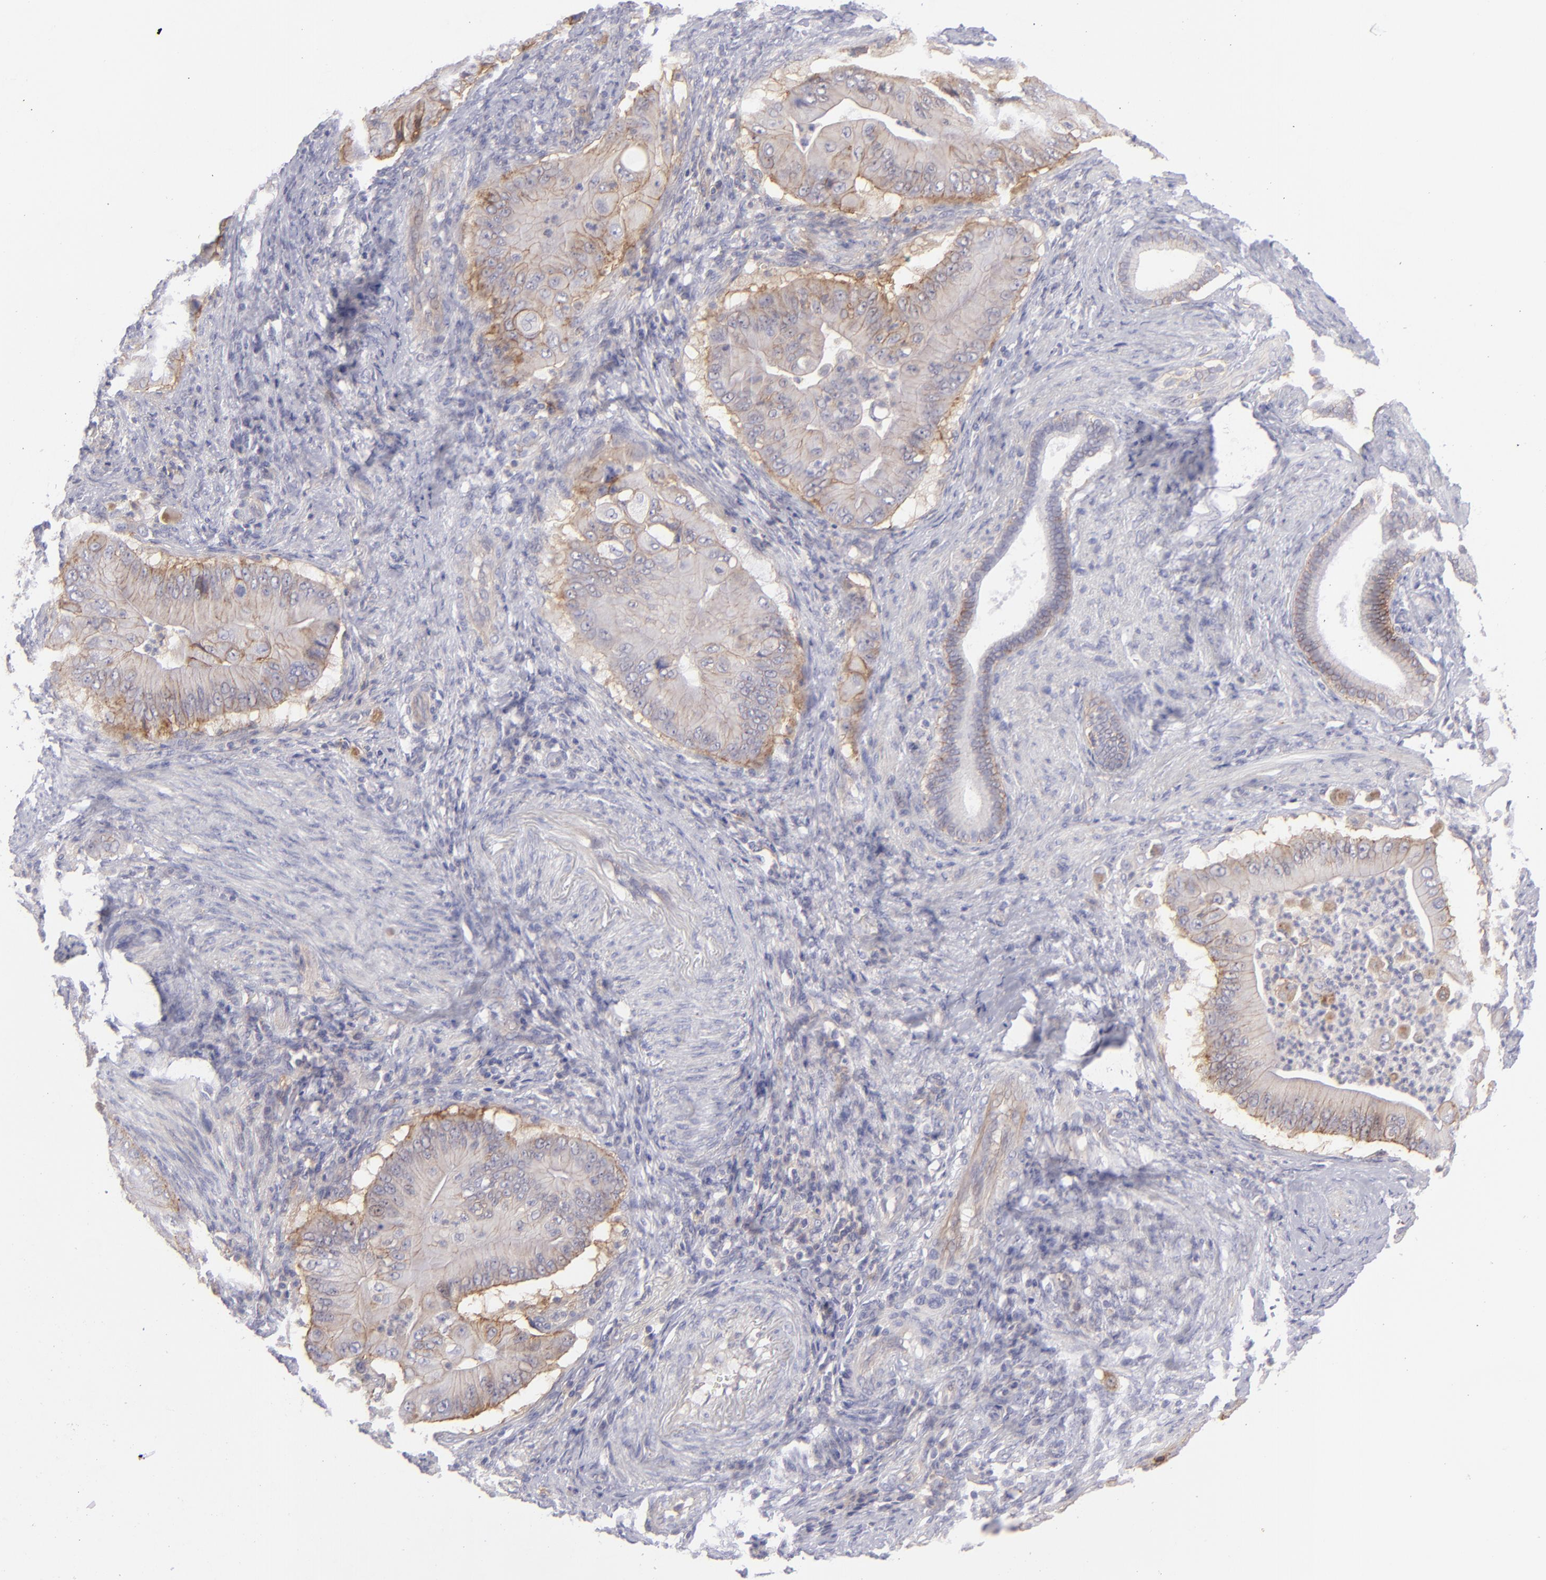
{"staining": {"intensity": "weak", "quantity": "25%-75%", "location": "cytoplasmic/membranous"}, "tissue": "pancreatic cancer", "cell_type": "Tumor cells", "image_type": "cancer", "snomed": [{"axis": "morphology", "description": "Adenocarcinoma, NOS"}, {"axis": "topography", "description": "Pancreas"}], "caption": "Pancreatic adenocarcinoma stained with DAB (3,3'-diaminobenzidine) immunohistochemistry exhibits low levels of weak cytoplasmic/membranous staining in approximately 25%-75% of tumor cells. The staining was performed using DAB to visualize the protein expression in brown, while the nuclei were stained in blue with hematoxylin (Magnification: 20x).", "gene": "BSG", "patient": {"sex": "male", "age": 62}}